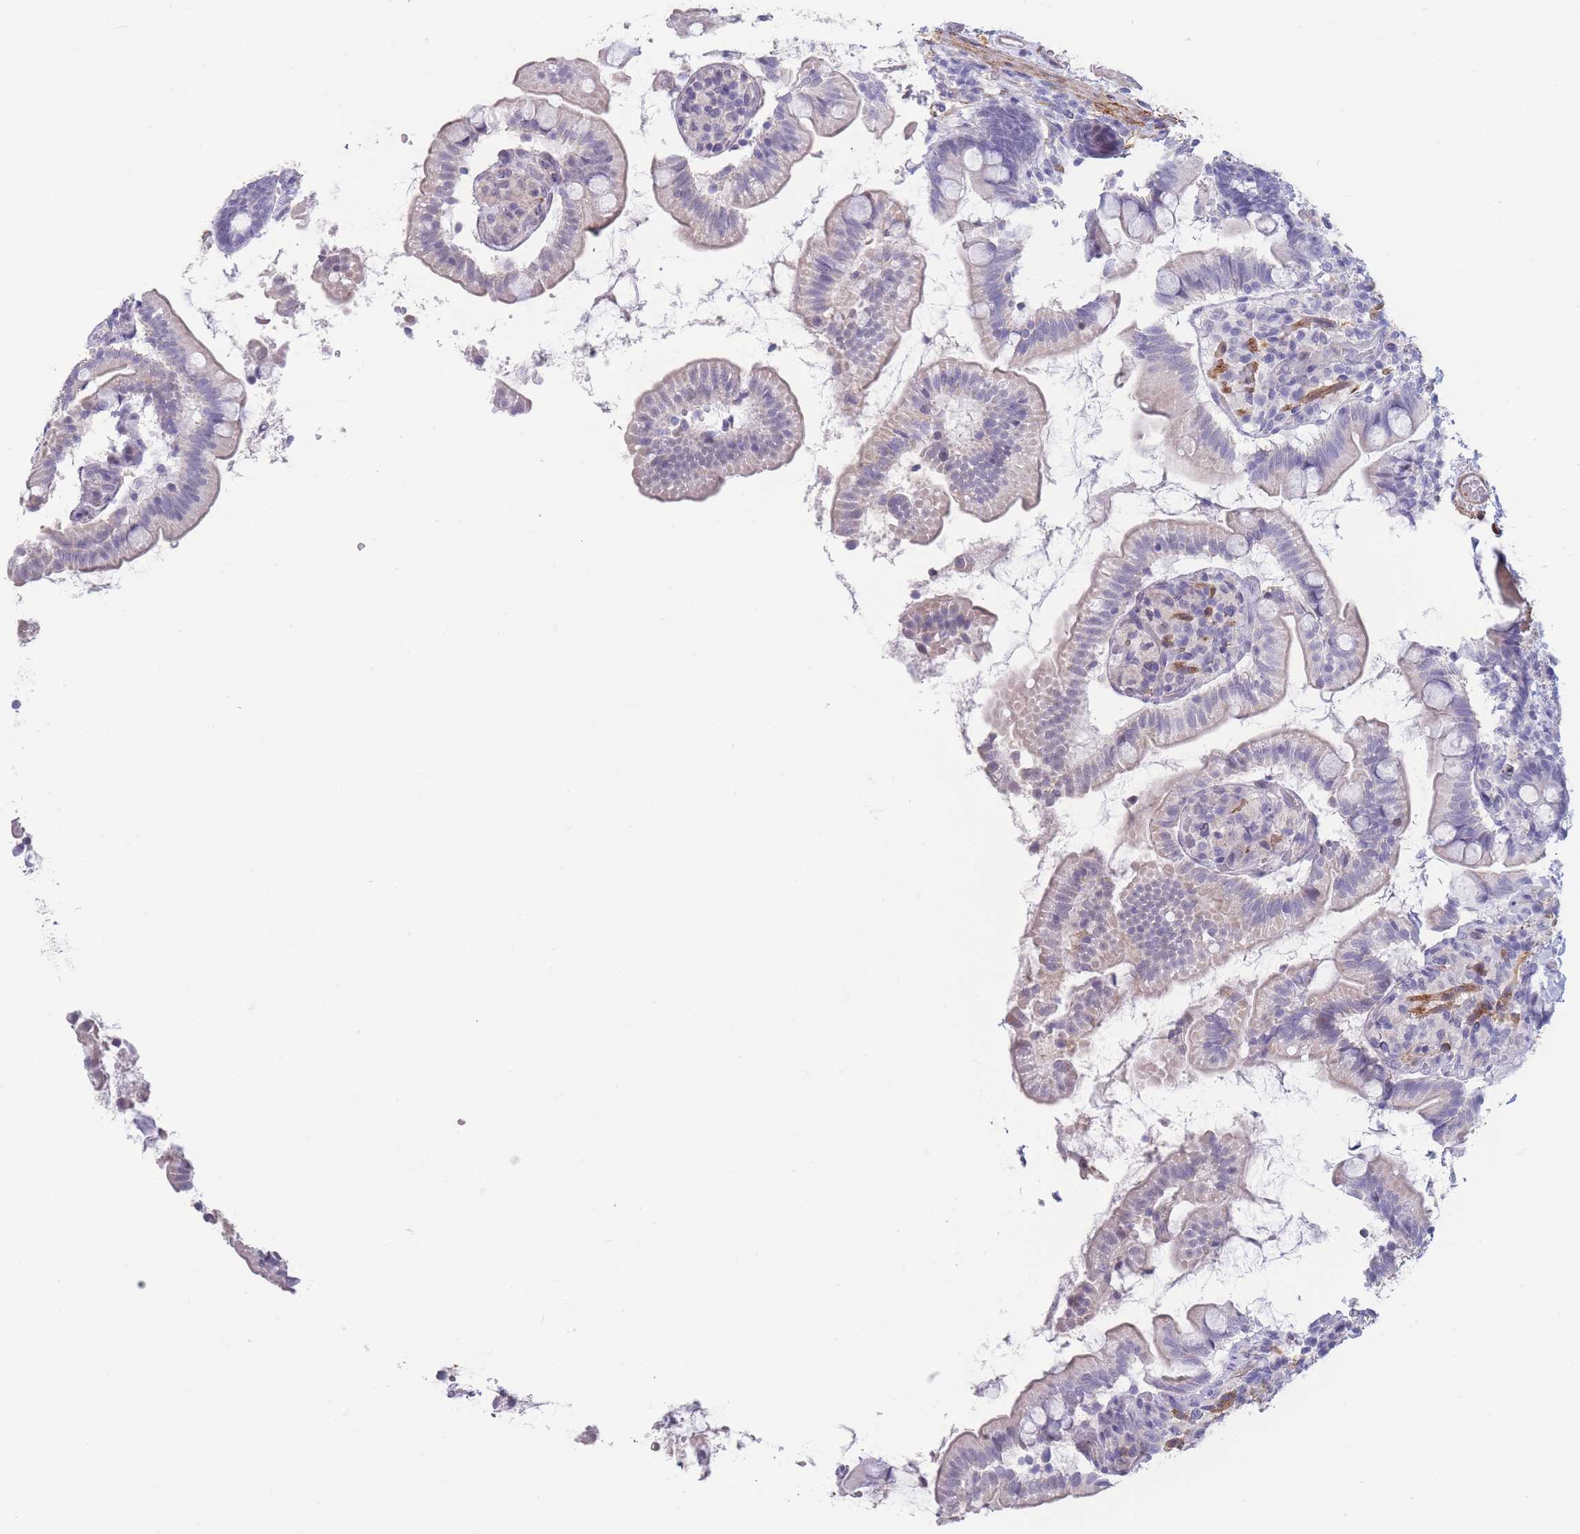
{"staining": {"intensity": "weak", "quantity": "25%-75%", "location": "cytoplasmic/membranous"}, "tissue": "small intestine", "cell_type": "Glandular cells", "image_type": "normal", "snomed": [{"axis": "morphology", "description": "Normal tissue, NOS"}, {"axis": "topography", "description": "Small intestine"}], "caption": "About 25%-75% of glandular cells in normal human small intestine exhibit weak cytoplasmic/membranous protein staining as visualized by brown immunohistochemical staining.", "gene": "ASAP3", "patient": {"sex": "female", "age": 64}}